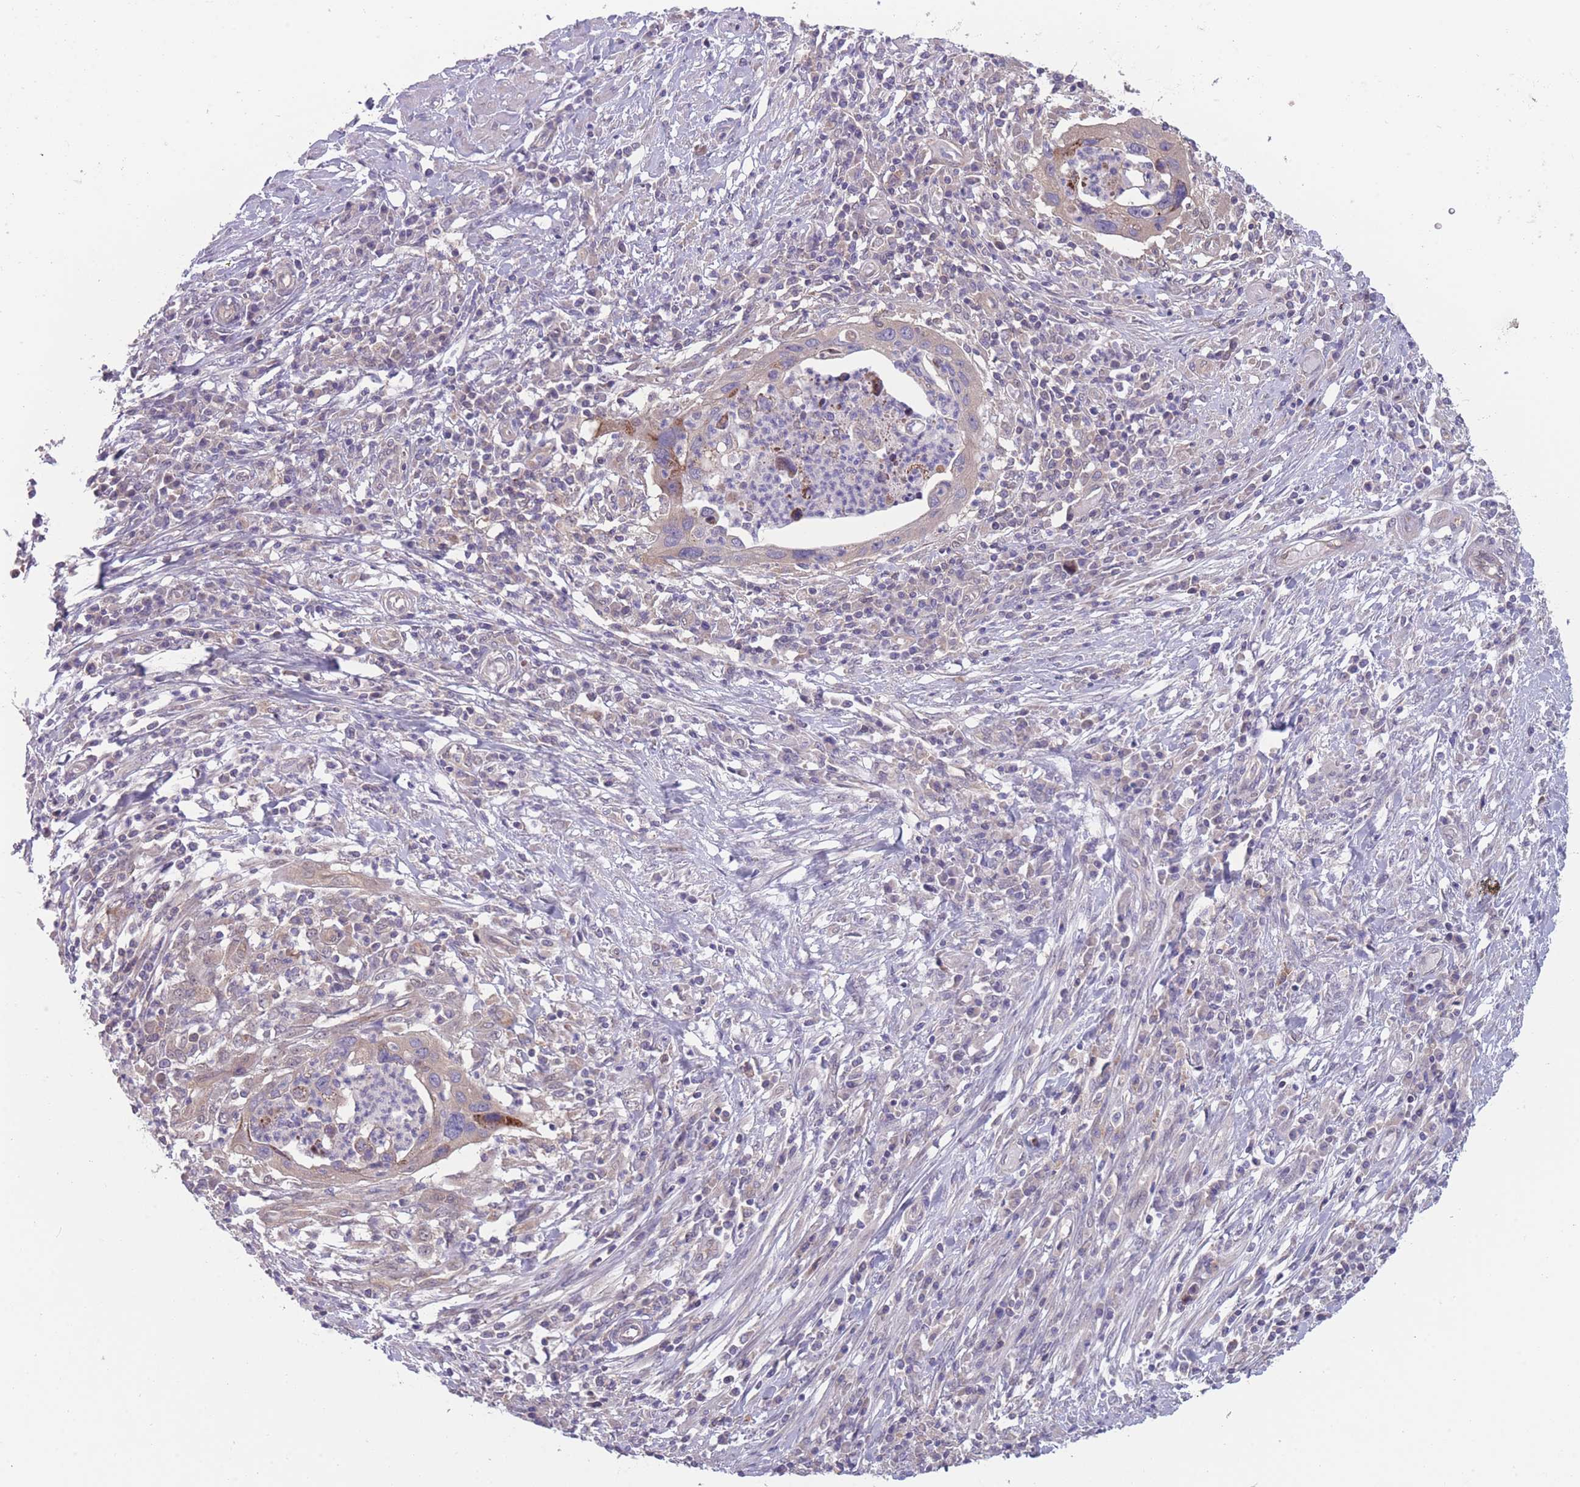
{"staining": {"intensity": "weak", "quantity": ">75%", "location": "cytoplasmic/membranous"}, "tissue": "cervical cancer", "cell_type": "Tumor cells", "image_type": "cancer", "snomed": [{"axis": "morphology", "description": "Squamous cell carcinoma, NOS"}, {"axis": "topography", "description": "Cervix"}], "caption": "Protein analysis of cervical squamous cell carcinoma tissue shows weak cytoplasmic/membranous positivity in about >75% of tumor cells.", "gene": "CCT6B", "patient": {"sex": "female", "age": 38}}